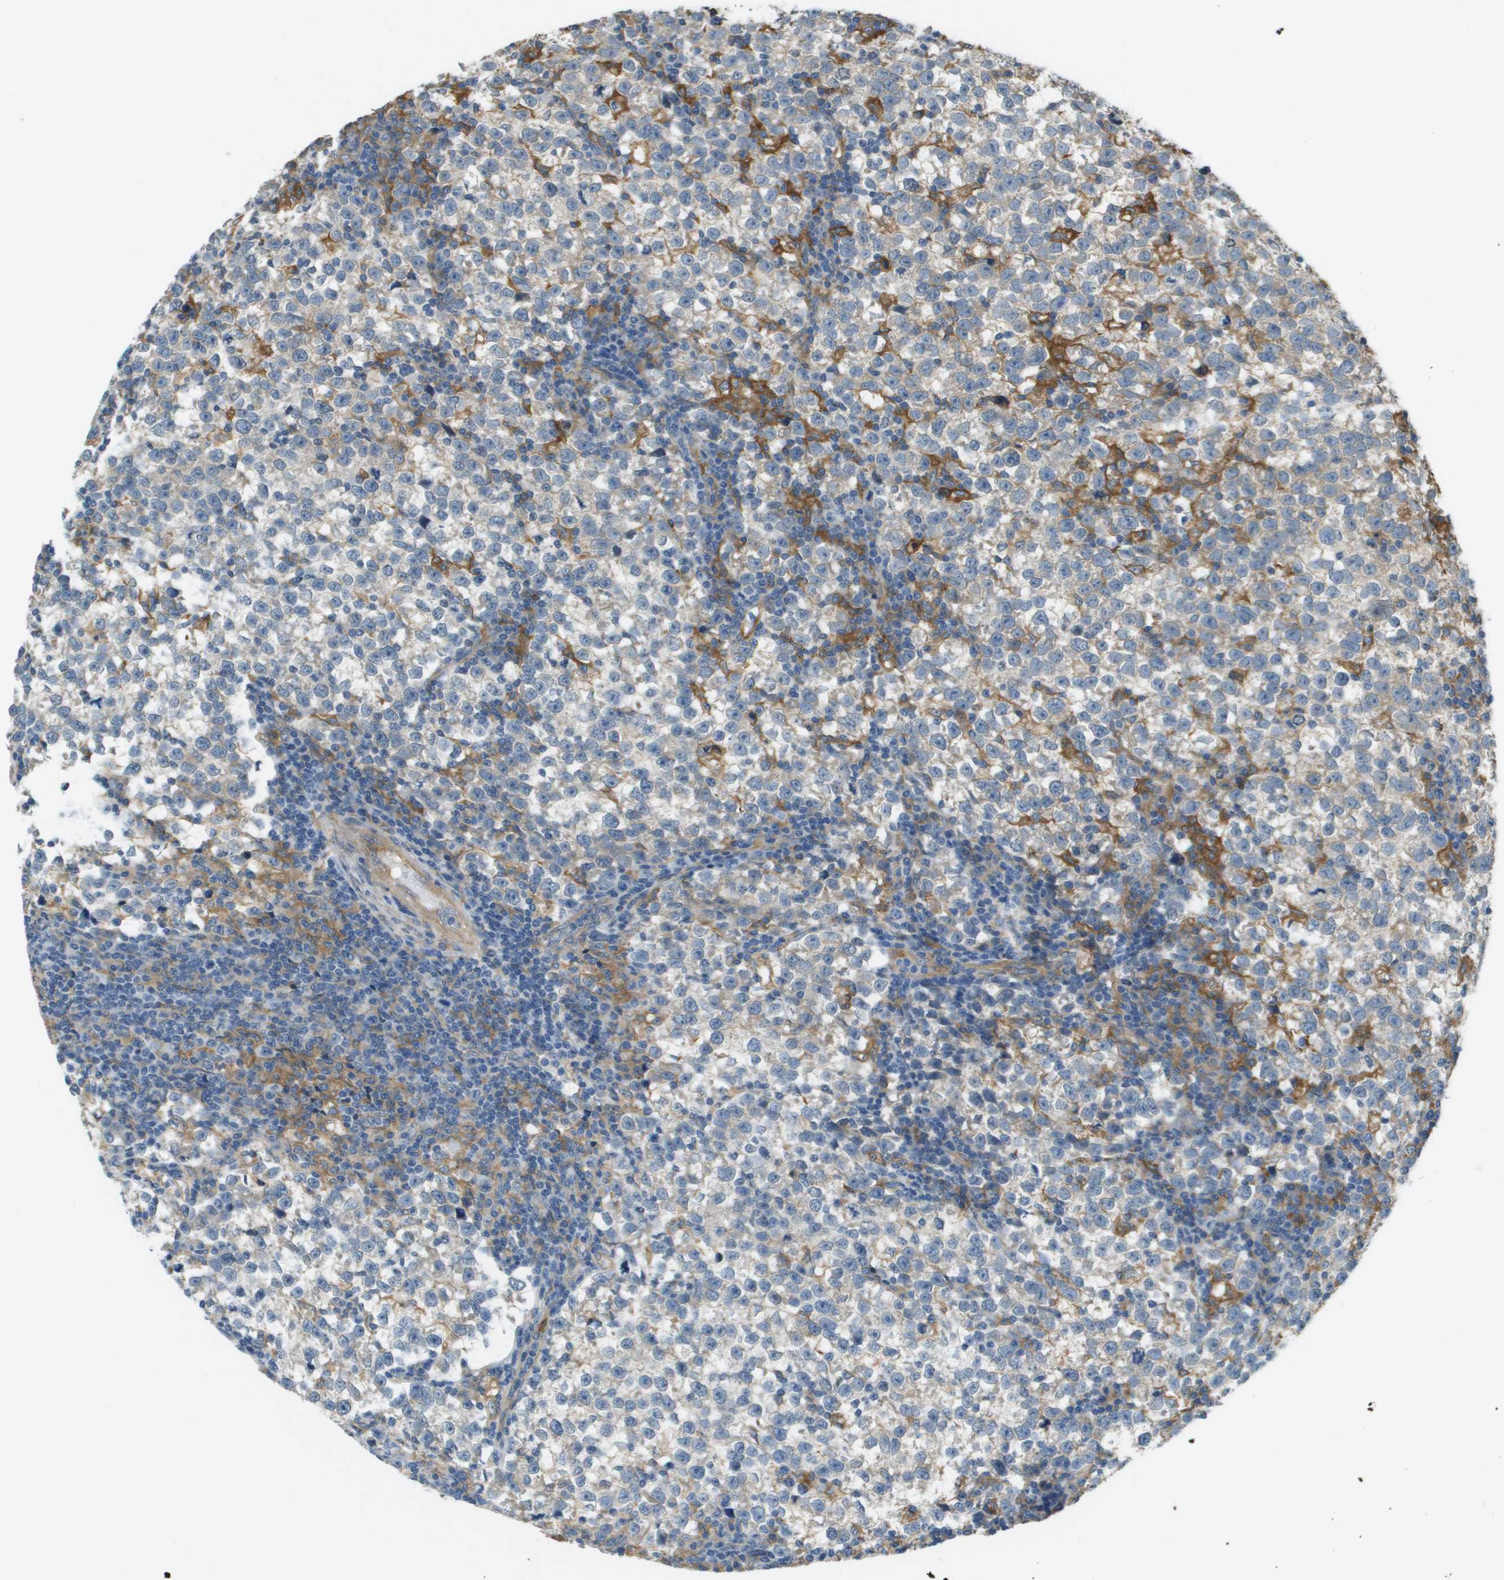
{"staining": {"intensity": "negative", "quantity": "none", "location": "none"}, "tissue": "testis cancer", "cell_type": "Tumor cells", "image_type": "cancer", "snomed": [{"axis": "morphology", "description": "Normal tissue, NOS"}, {"axis": "morphology", "description": "Seminoma, NOS"}, {"axis": "topography", "description": "Testis"}], "caption": "This is an IHC histopathology image of human testis seminoma. There is no staining in tumor cells.", "gene": "CORO1B", "patient": {"sex": "male", "age": 43}}